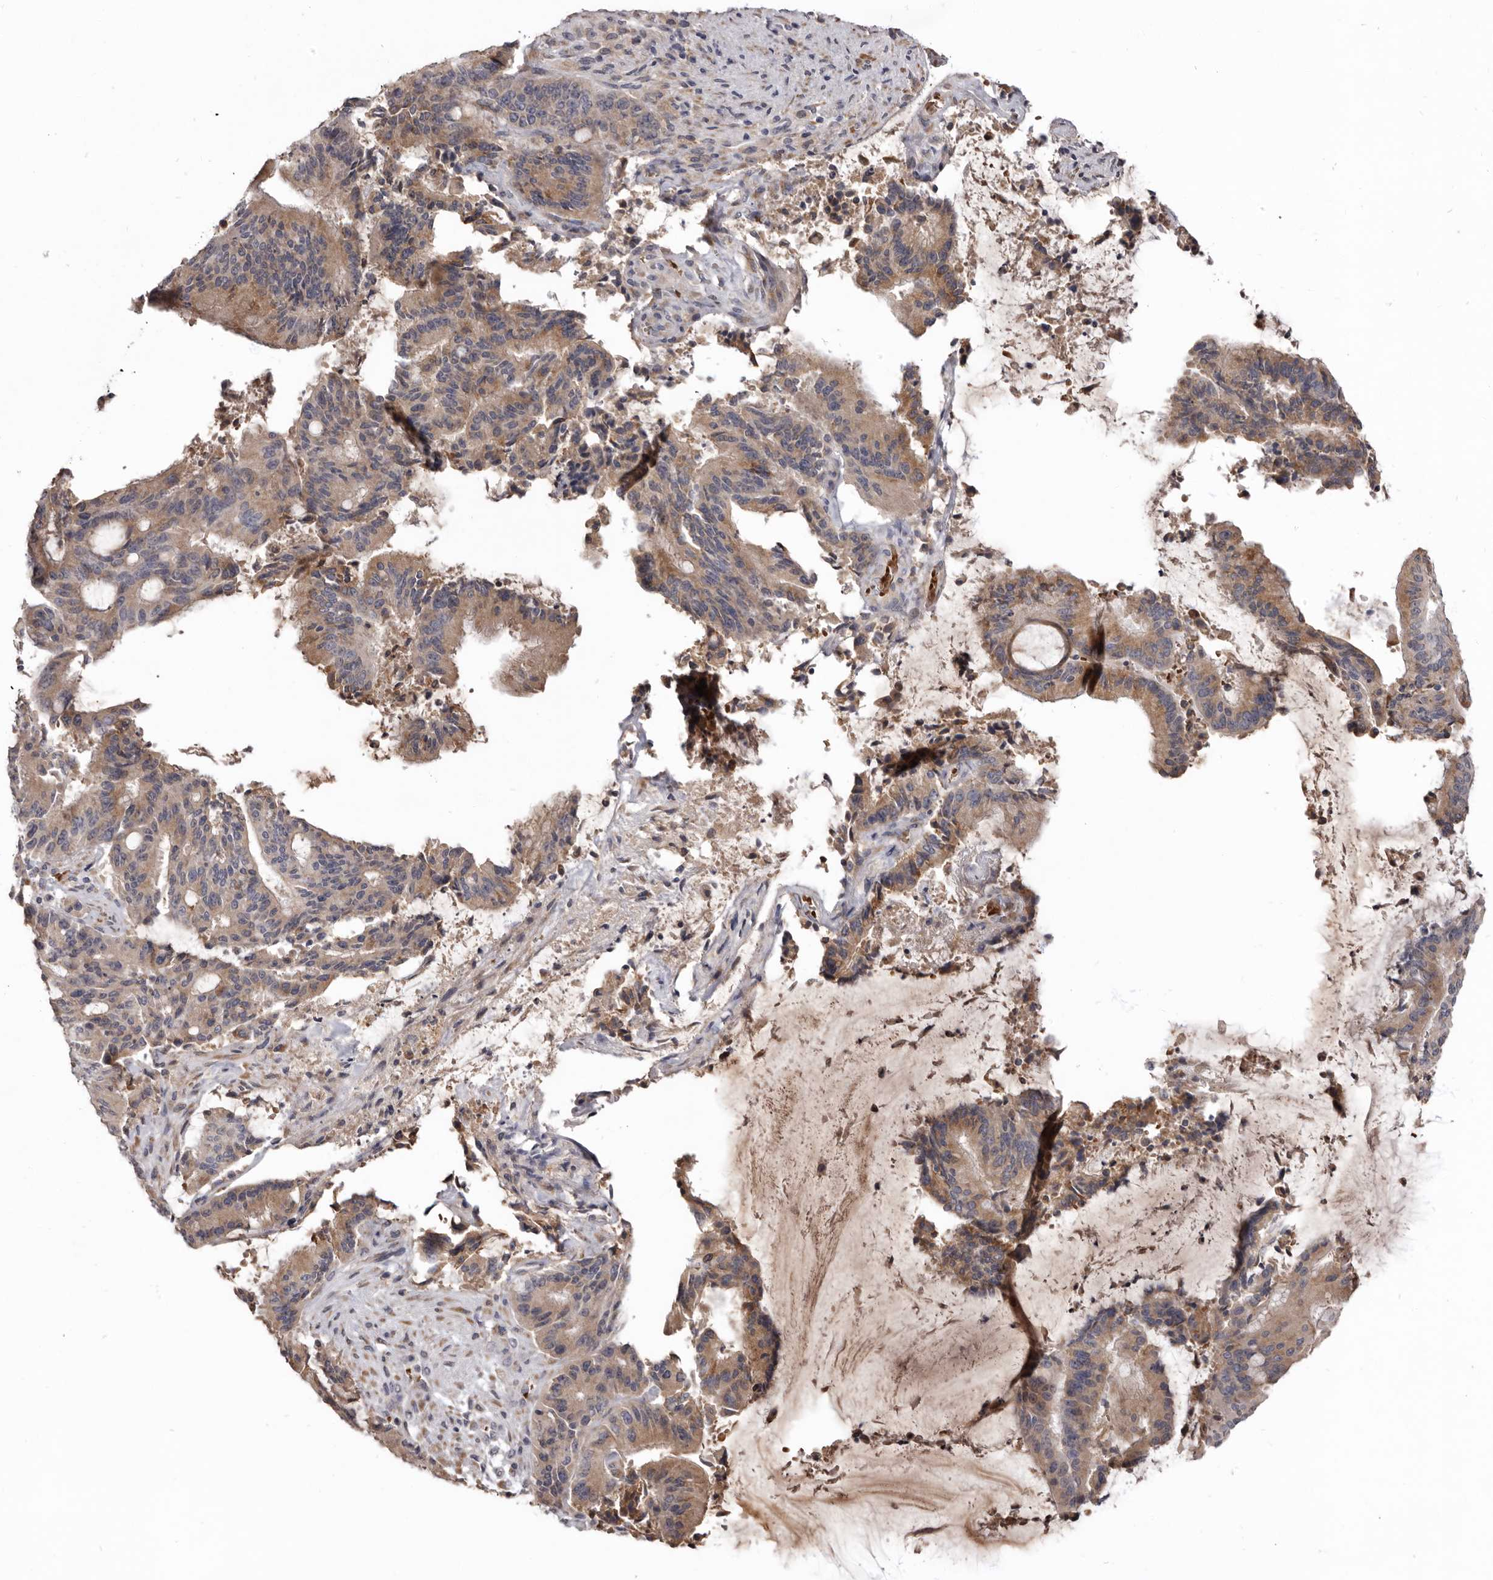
{"staining": {"intensity": "moderate", "quantity": ">75%", "location": "cytoplasmic/membranous"}, "tissue": "liver cancer", "cell_type": "Tumor cells", "image_type": "cancer", "snomed": [{"axis": "morphology", "description": "Normal tissue, NOS"}, {"axis": "morphology", "description": "Cholangiocarcinoma"}, {"axis": "topography", "description": "Liver"}, {"axis": "topography", "description": "Peripheral nerve tissue"}], "caption": "Liver cancer stained with IHC exhibits moderate cytoplasmic/membranous positivity in approximately >75% of tumor cells.", "gene": "NENF", "patient": {"sex": "female", "age": 73}}